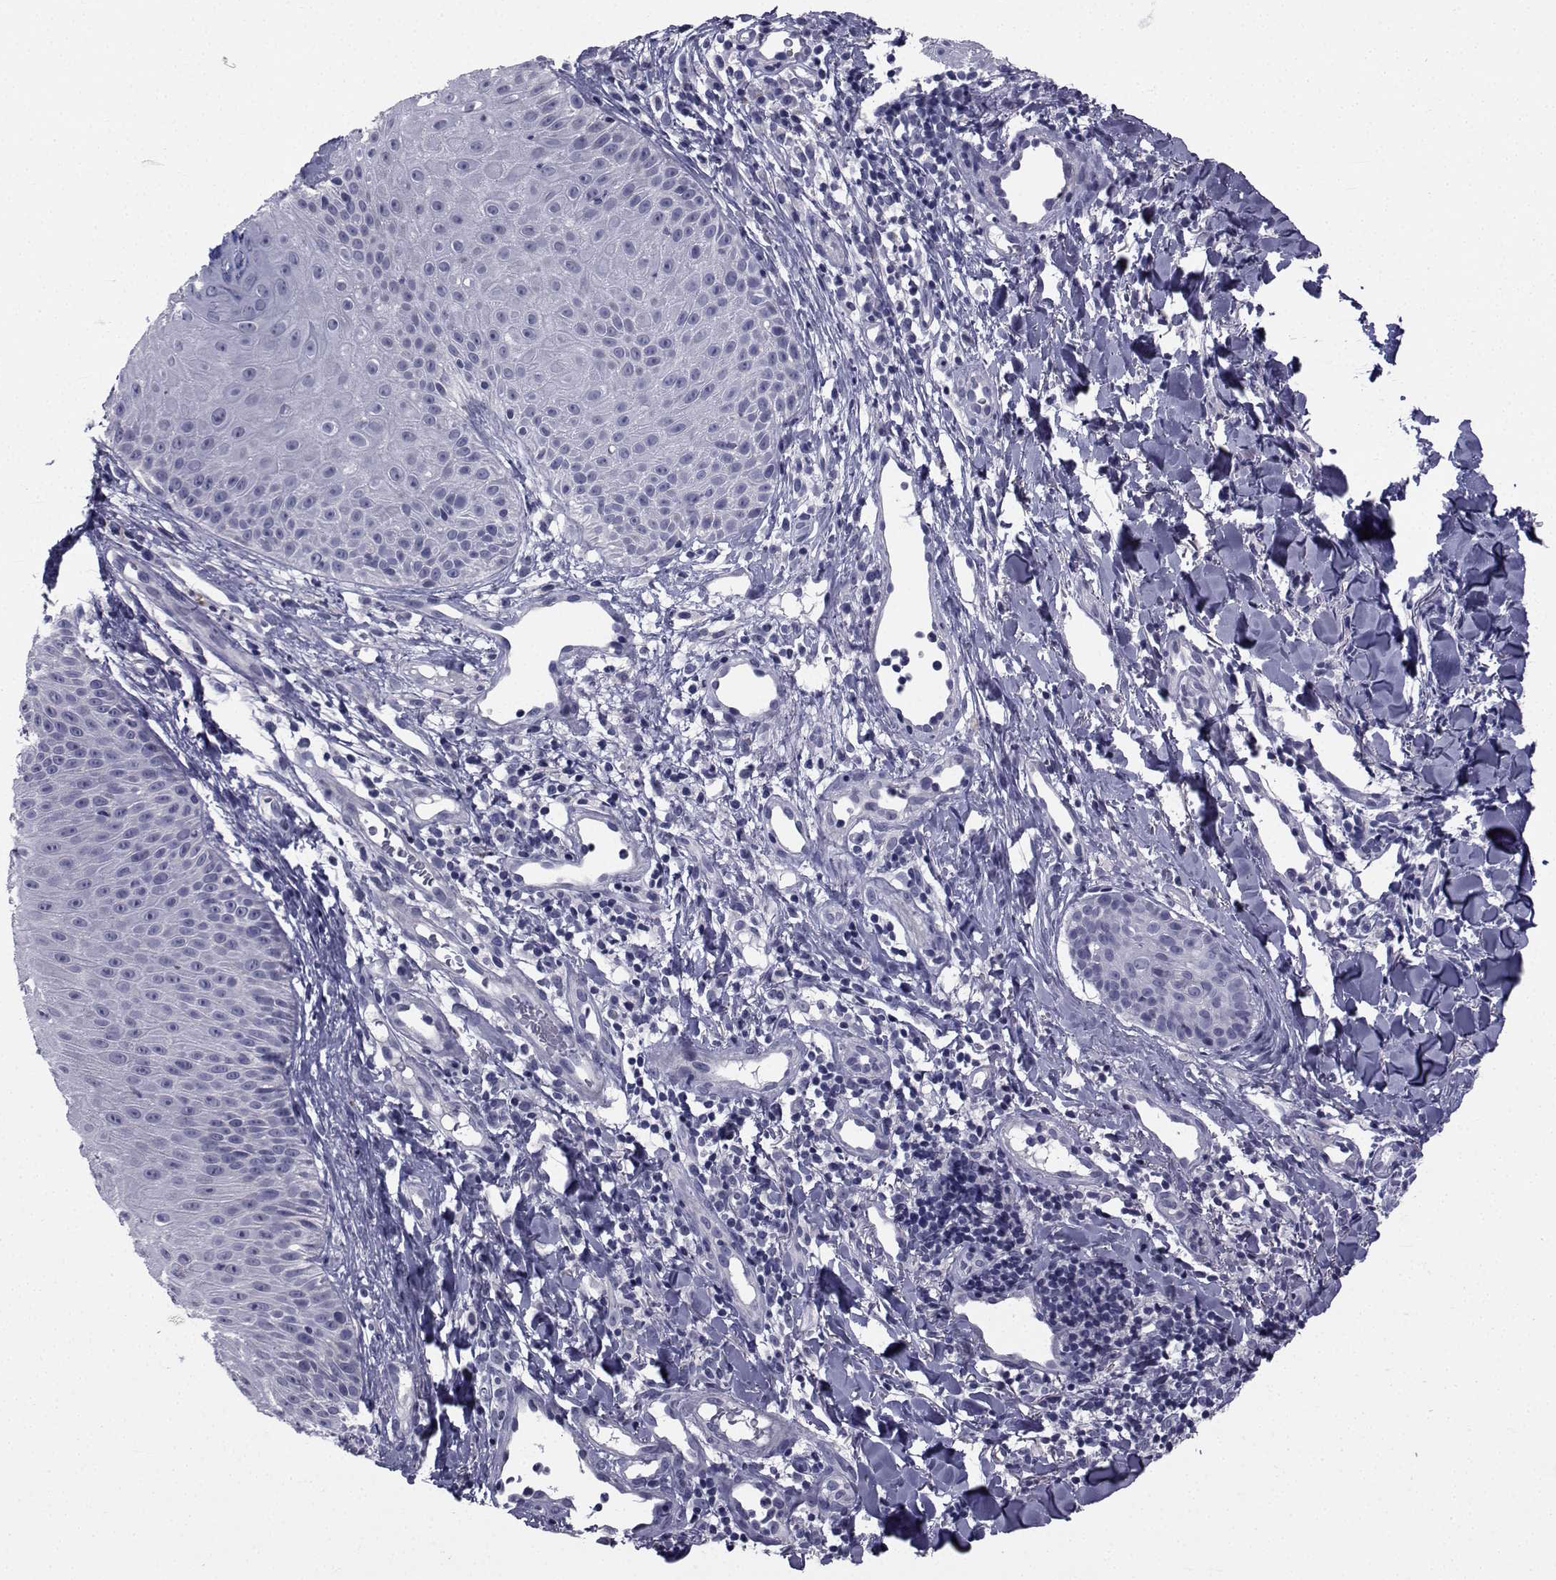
{"staining": {"intensity": "negative", "quantity": "none", "location": "none"}, "tissue": "melanoma", "cell_type": "Tumor cells", "image_type": "cancer", "snomed": [{"axis": "morphology", "description": "Malignant melanoma, NOS"}, {"axis": "topography", "description": "Skin"}], "caption": "IHC photomicrograph of malignant melanoma stained for a protein (brown), which reveals no staining in tumor cells.", "gene": "CHRNA1", "patient": {"sex": "male", "age": 67}}